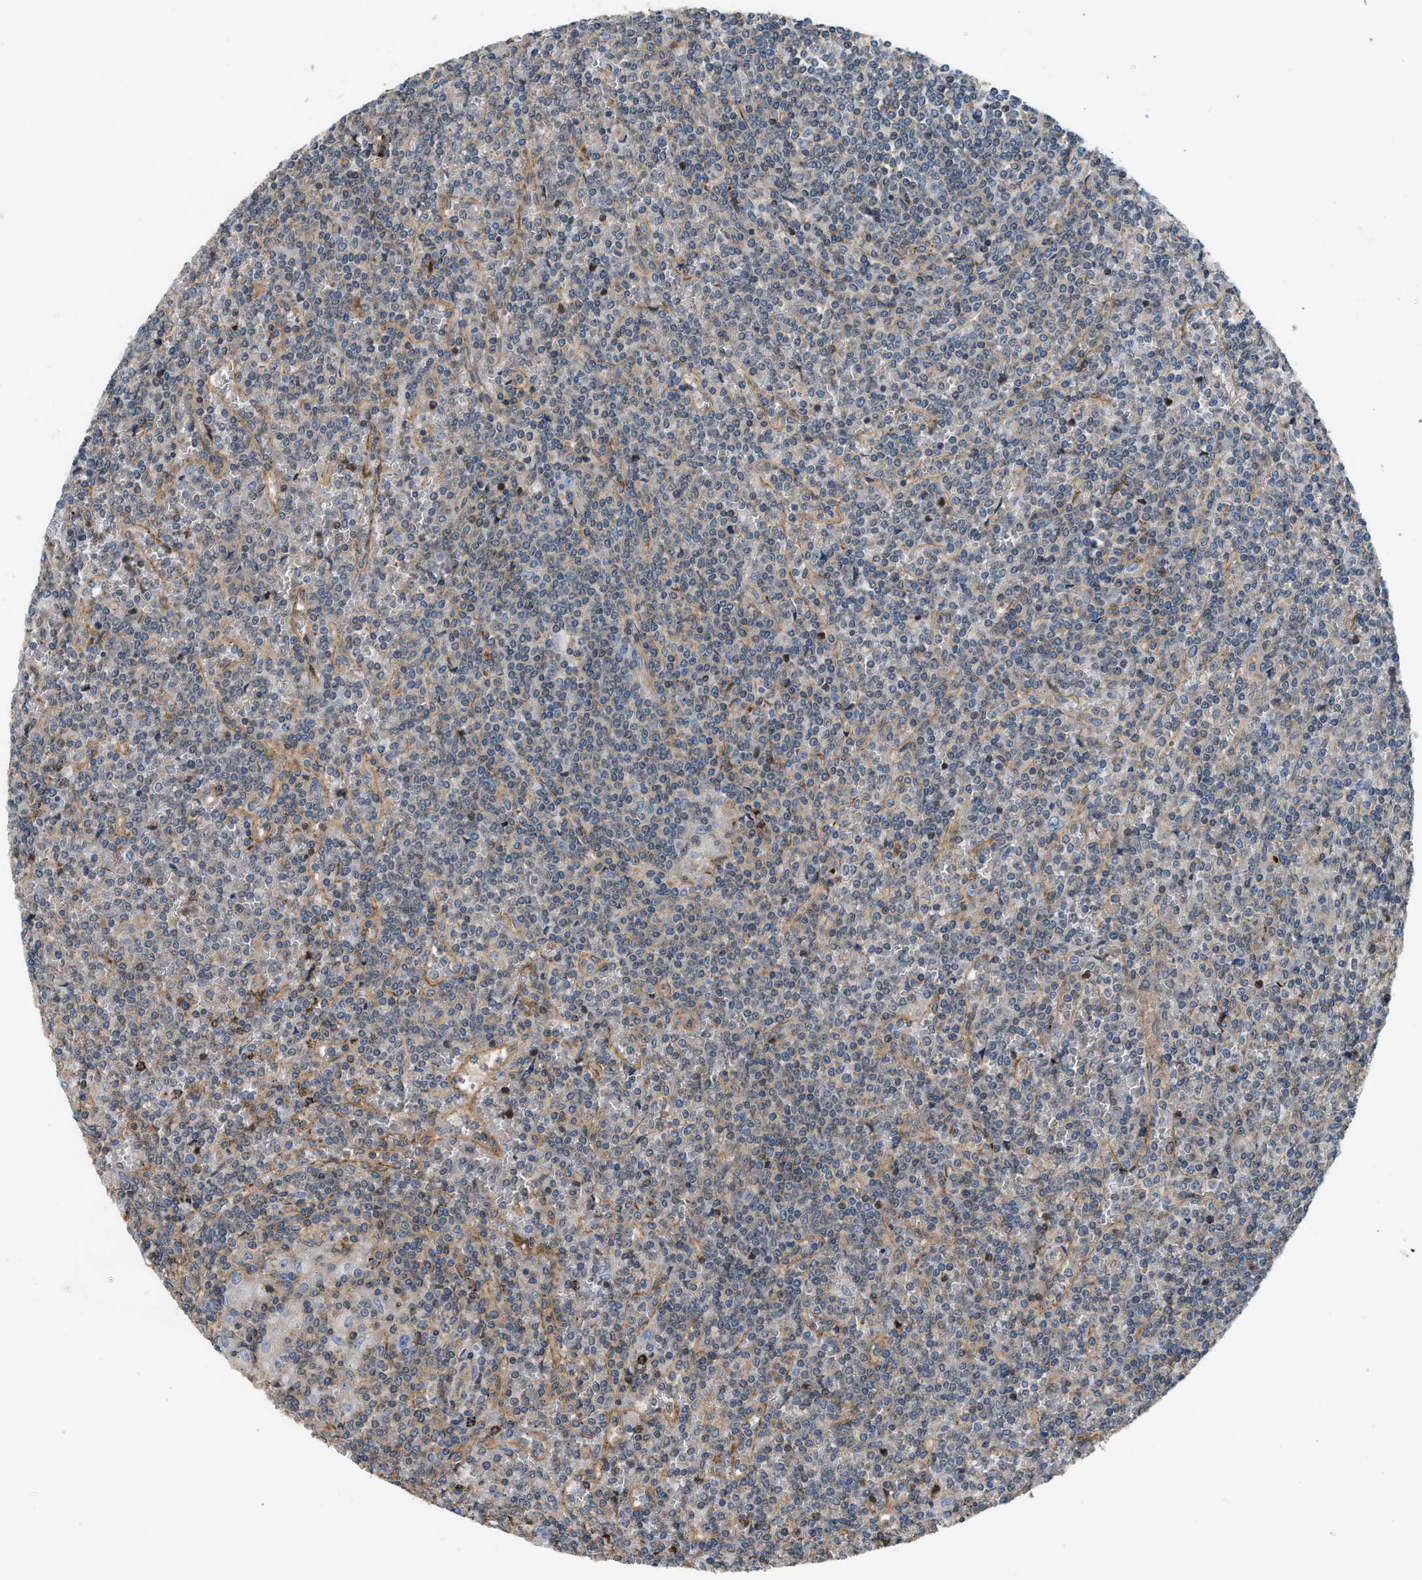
{"staining": {"intensity": "negative", "quantity": "none", "location": "none"}, "tissue": "lymphoma", "cell_type": "Tumor cells", "image_type": "cancer", "snomed": [{"axis": "morphology", "description": "Malignant lymphoma, non-Hodgkin's type, Low grade"}, {"axis": "topography", "description": "Spleen"}], "caption": "The immunohistochemistry image has no significant positivity in tumor cells of lymphoma tissue. The staining is performed using DAB (3,3'-diaminobenzidine) brown chromogen with nuclei counter-stained in using hematoxylin.", "gene": "BTN3A2", "patient": {"sex": "female", "age": 19}}